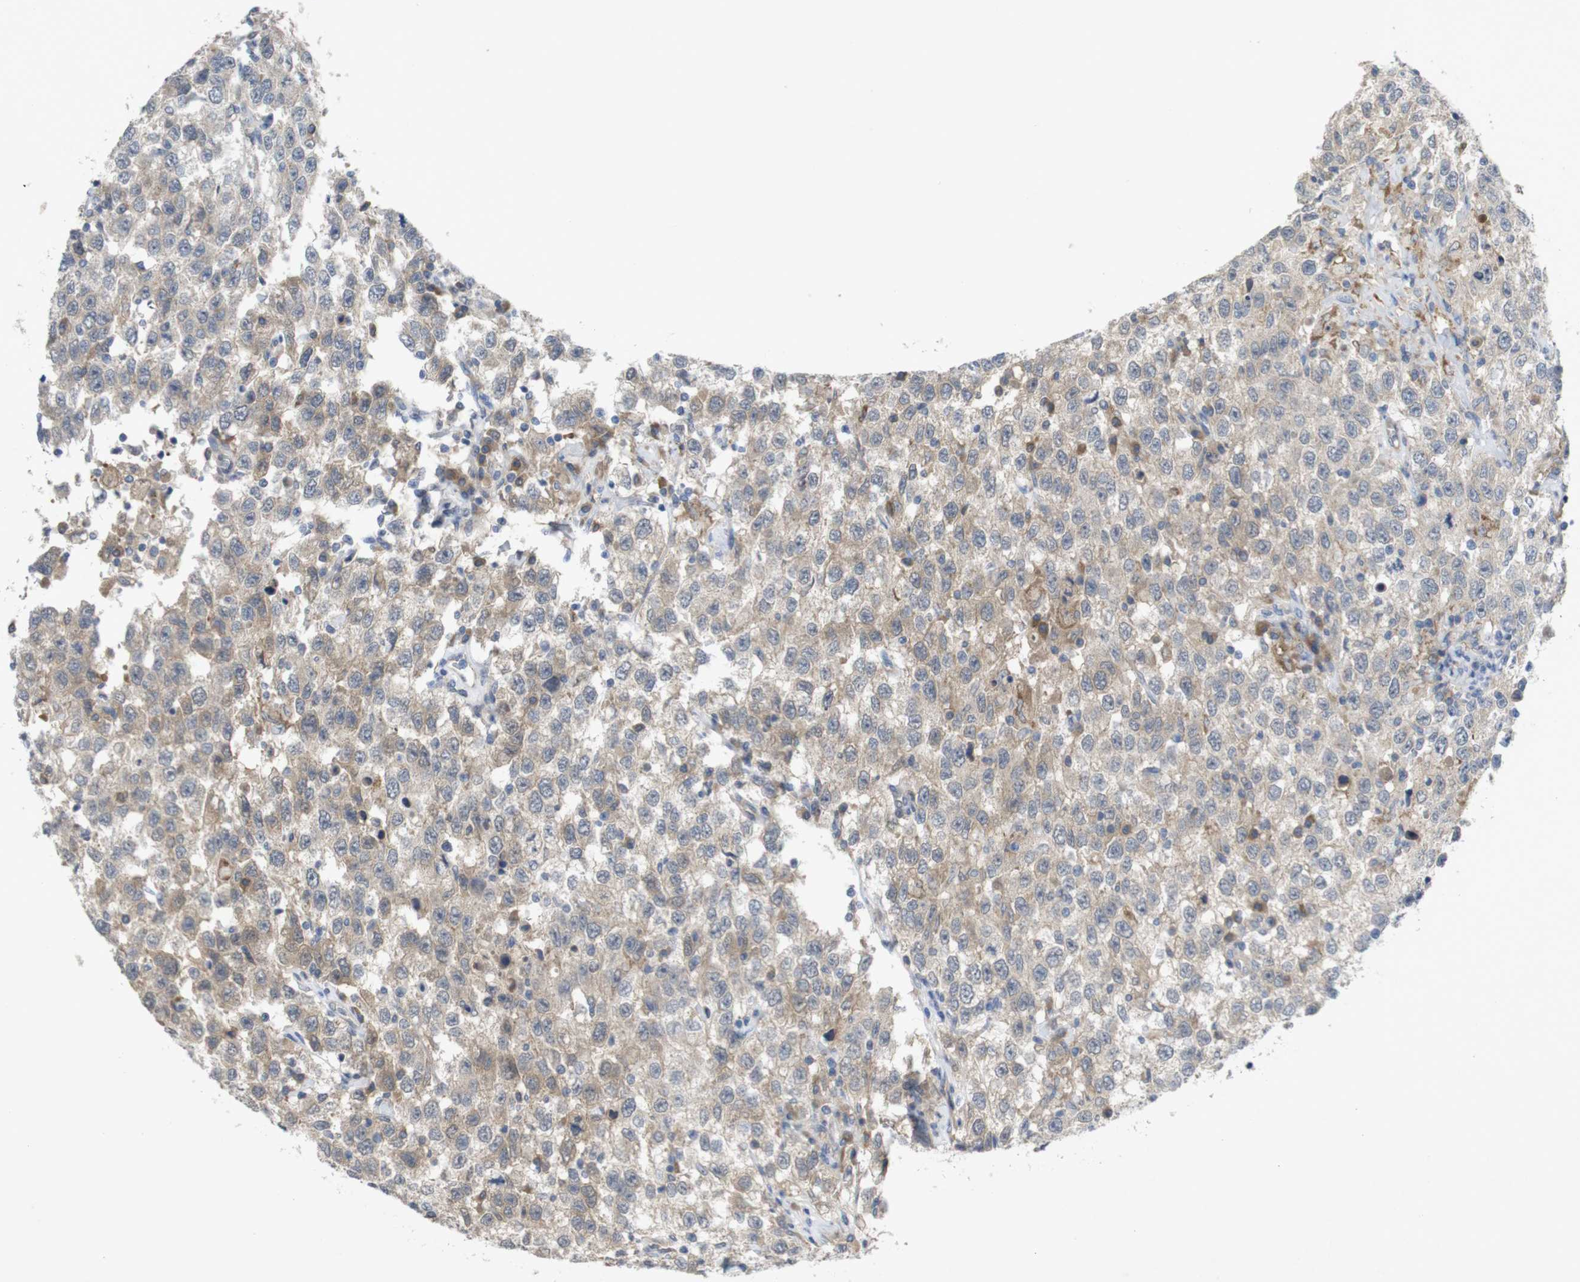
{"staining": {"intensity": "moderate", "quantity": "<25%", "location": "cytoplasmic/membranous"}, "tissue": "testis cancer", "cell_type": "Tumor cells", "image_type": "cancer", "snomed": [{"axis": "morphology", "description": "Seminoma, NOS"}, {"axis": "topography", "description": "Testis"}], "caption": "About <25% of tumor cells in human testis cancer exhibit moderate cytoplasmic/membranous protein expression as visualized by brown immunohistochemical staining.", "gene": "BCAR3", "patient": {"sex": "male", "age": 41}}